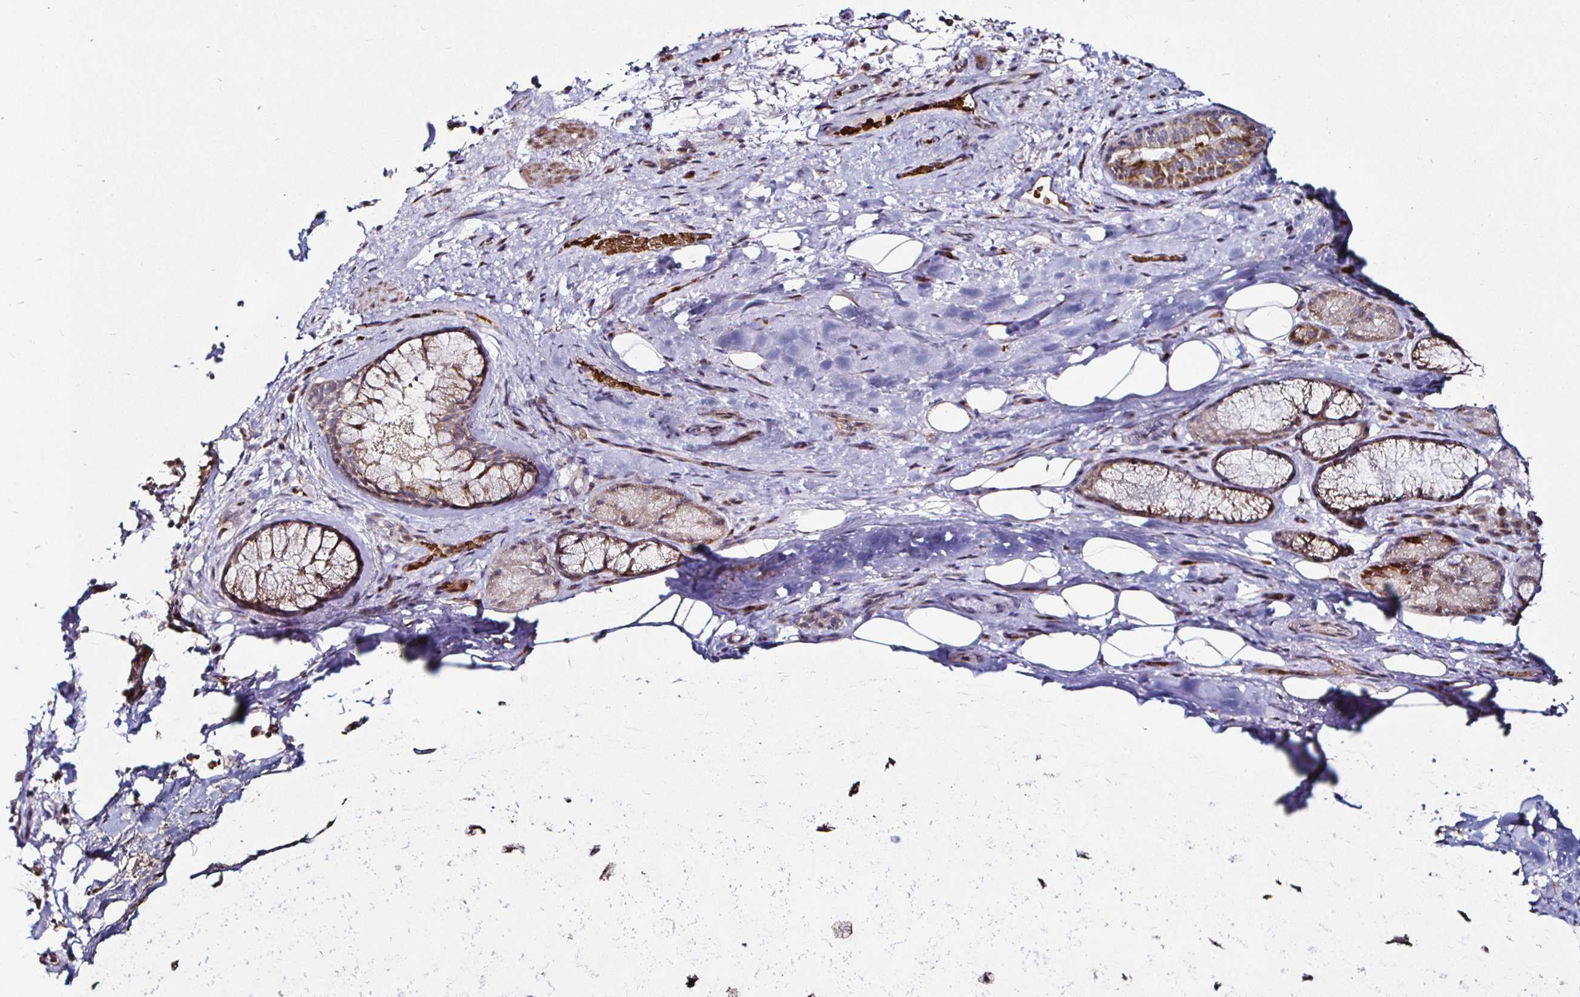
{"staining": {"intensity": "negative", "quantity": "none", "location": "none"}, "tissue": "adipose tissue", "cell_type": "Adipocytes", "image_type": "normal", "snomed": [{"axis": "morphology", "description": "Normal tissue, NOS"}, {"axis": "topography", "description": "Cartilage tissue"}, {"axis": "topography", "description": "Bronchus"}], "caption": "Immunohistochemical staining of benign human adipose tissue demonstrates no significant staining in adipocytes. (DAB (3,3'-diaminobenzidine) immunohistochemistry, high magnification).", "gene": "ATG3", "patient": {"sex": "male", "age": 64}}